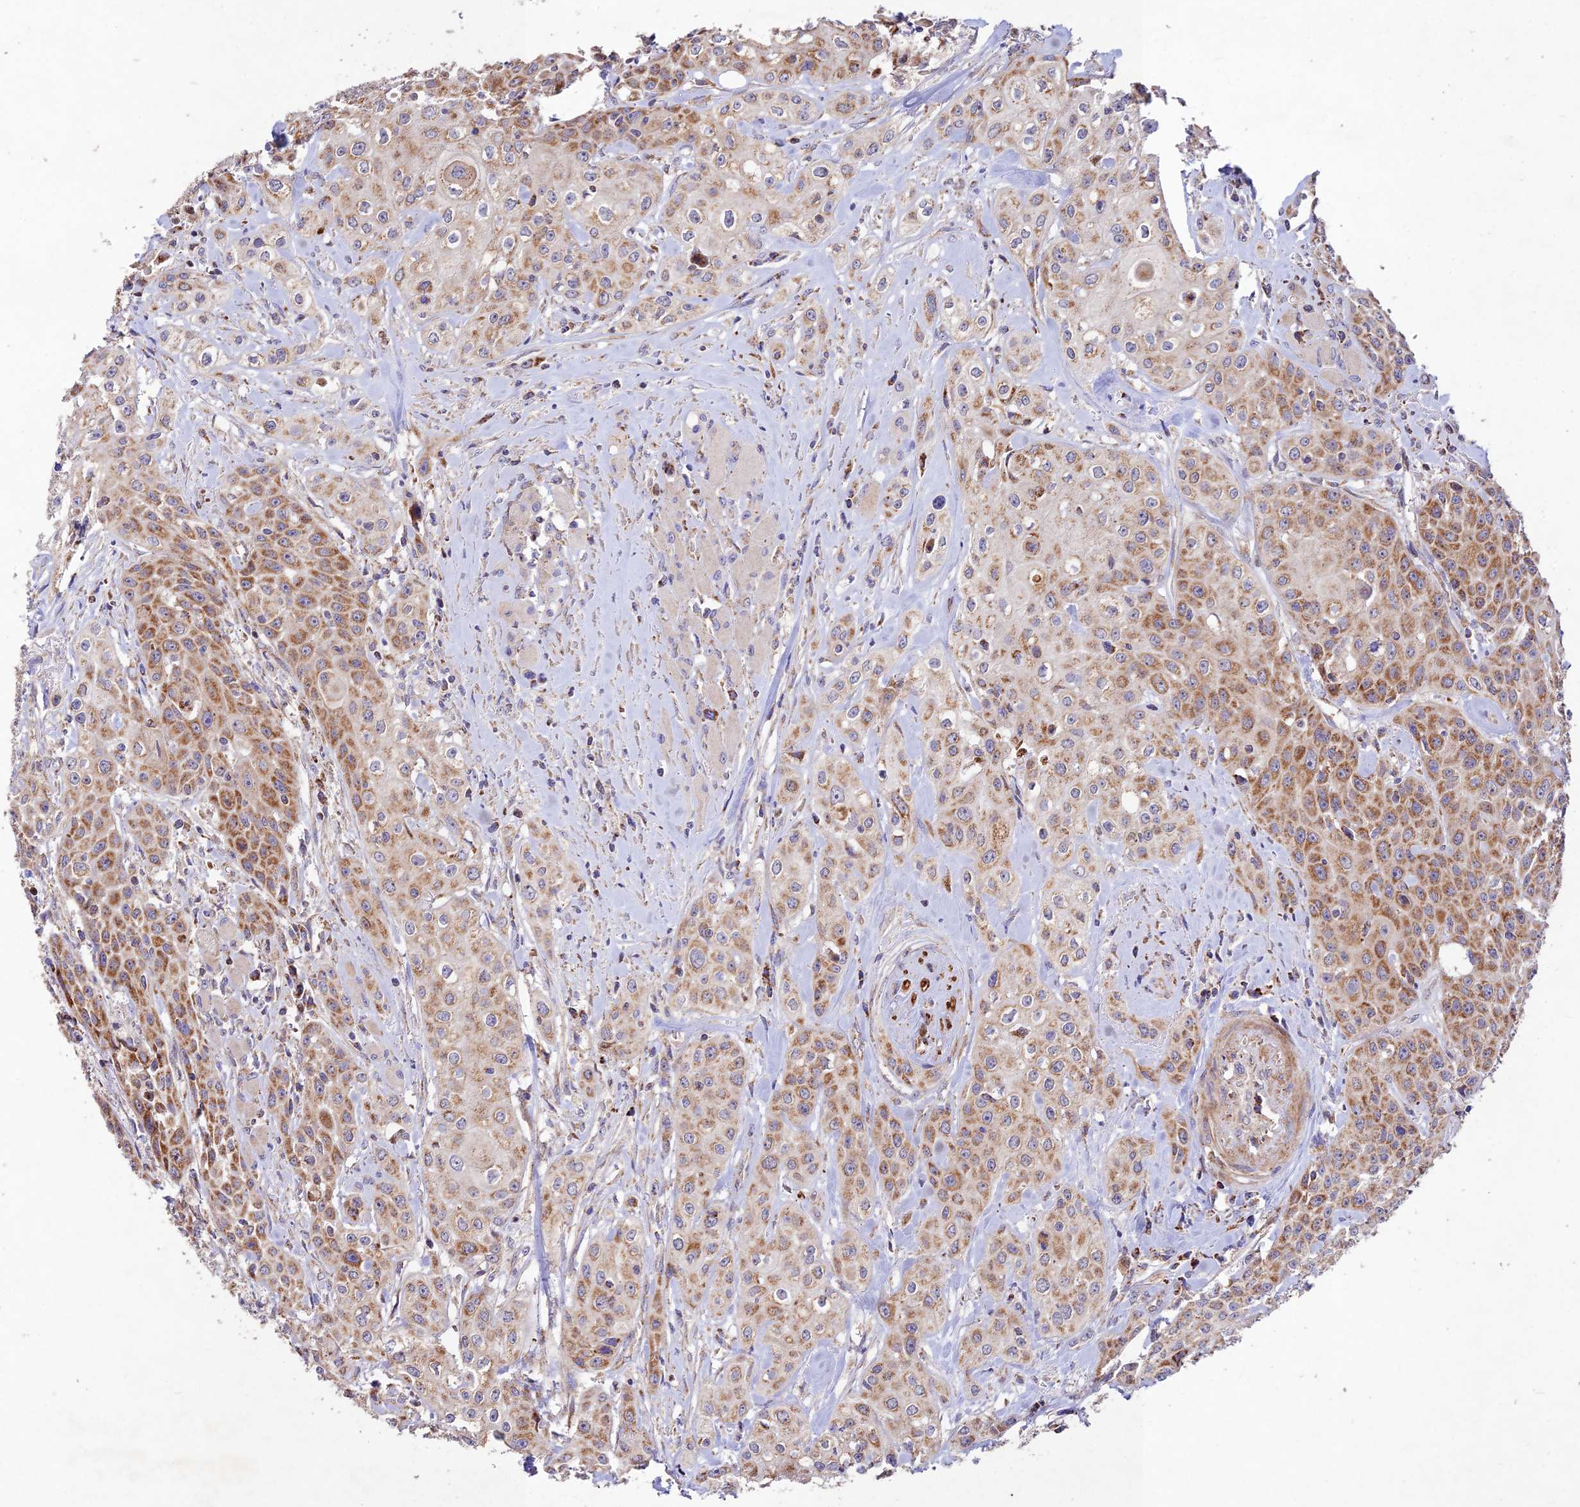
{"staining": {"intensity": "moderate", "quantity": ">75%", "location": "cytoplasmic/membranous"}, "tissue": "head and neck cancer", "cell_type": "Tumor cells", "image_type": "cancer", "snomed": [{"axis": "morphology", "description": "Squamous cell carcinoma, NOS"}, {"axis": "topography", "description": "Oral tissue"}, {"axis": "topography", "description": "Head-Neck"}], "caption": "This histopathology image reveals immunohistochemistry (IHC) staining of head and neck squamous cell carcinoma, with medium moderate cytoplasmic/membranous expression in about >75% of tumor cells.", "gene": "KHDC3L", "patient": {"sex": "female", "age": 82}}